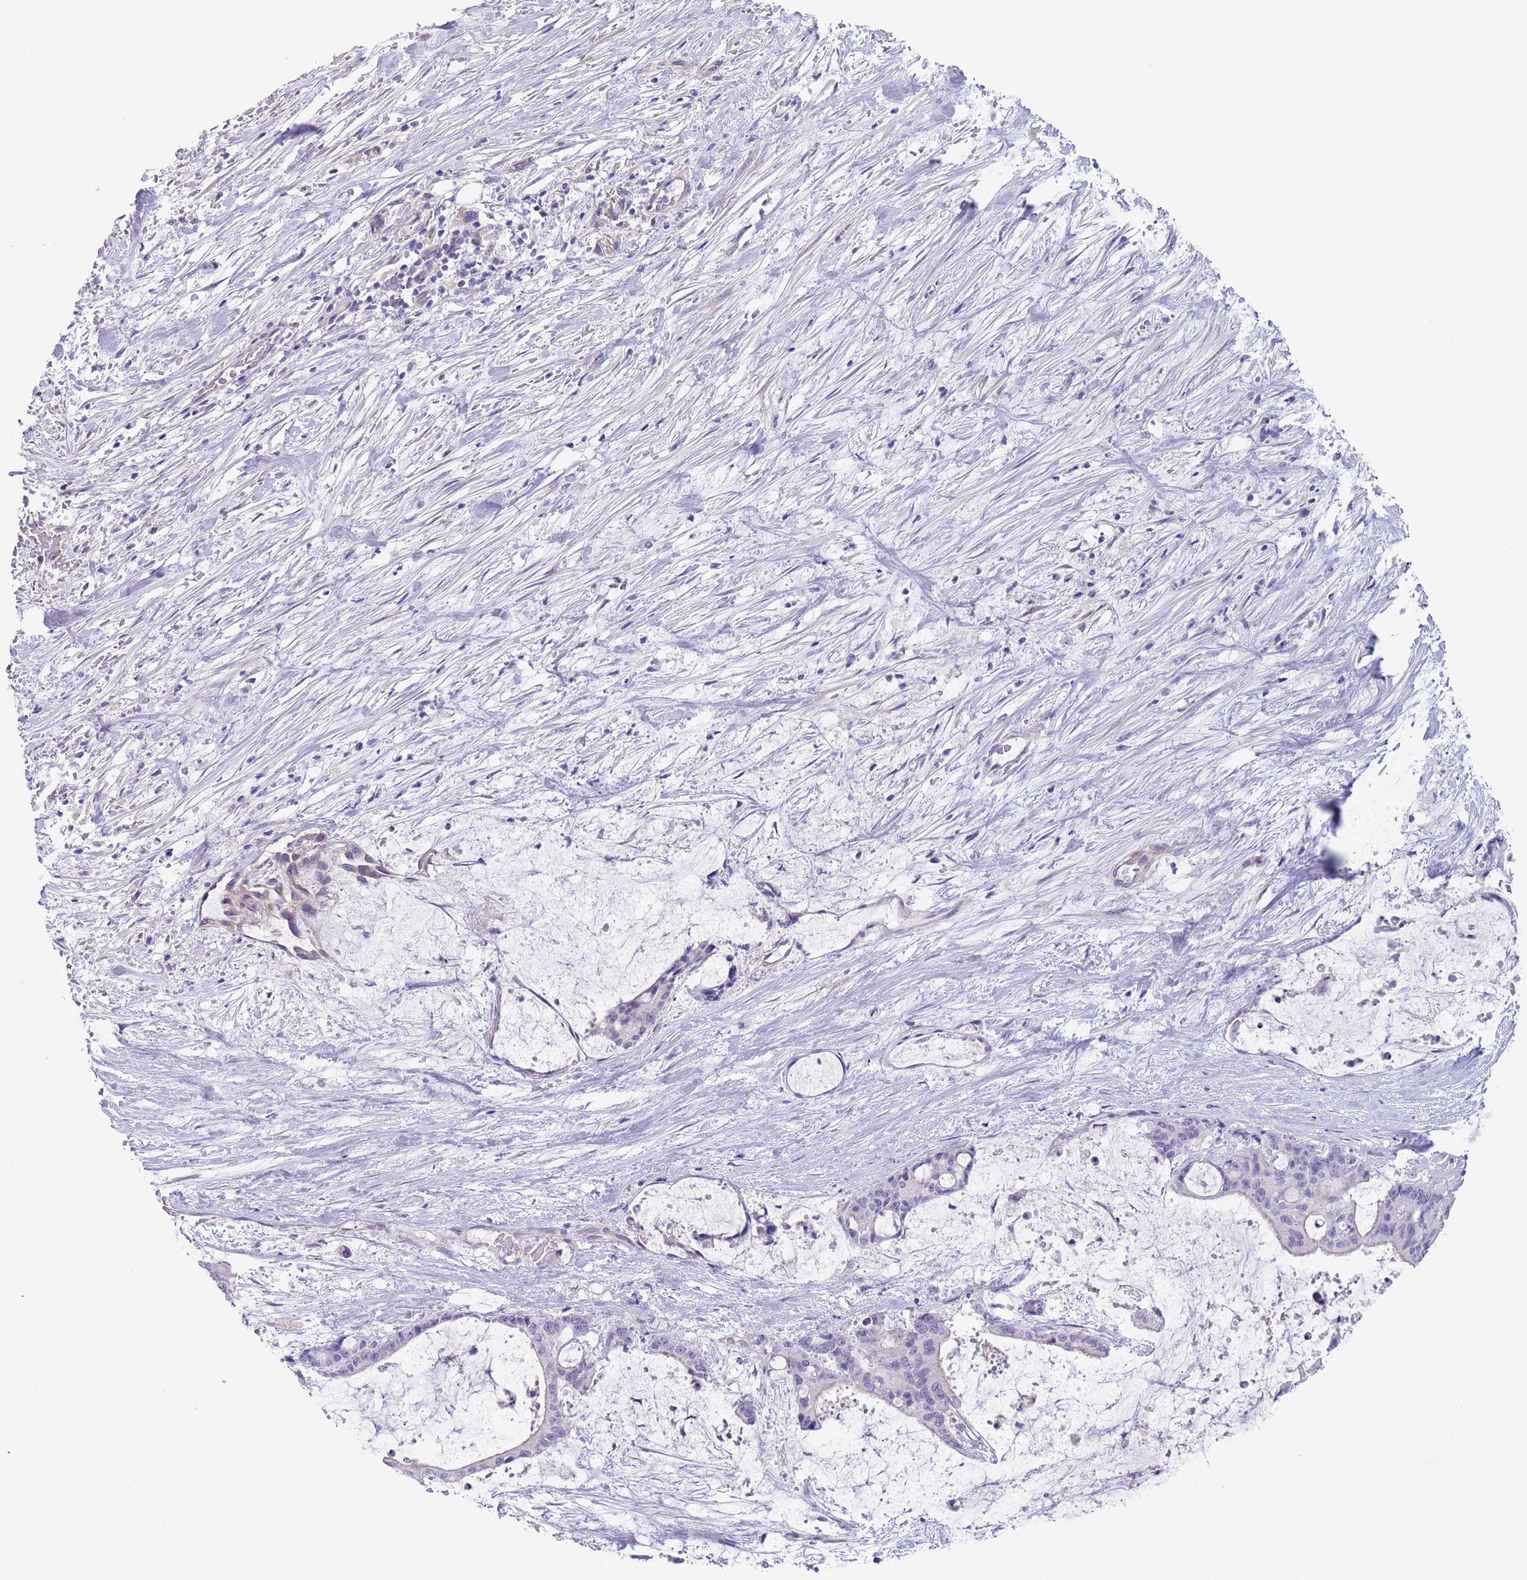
{"staining": {"intensity": "negative", "quantity": "none", "location": "none"}, "tissue": "liver cancer", "cell_type": "Tumor cells", "image_type": "cancer", "snomed": [{"axis": "morphology", "description": "Normal tissue, NOS"}, {"axis": "morphology", "description": "Cholangiocarcinoma"}, {"axis": "topography", "description": "Liver"}, {"axis": "topography", "description": "Peripheral nerve tissue"}], "caption": "This is a histopathology image of immunohistochemistry (IHC) staining of liver cholangiocarcinoma, which shows no staining in tumor cells.", "gene": "RNF169", "patient": {"sex": "female", "age": 73}}